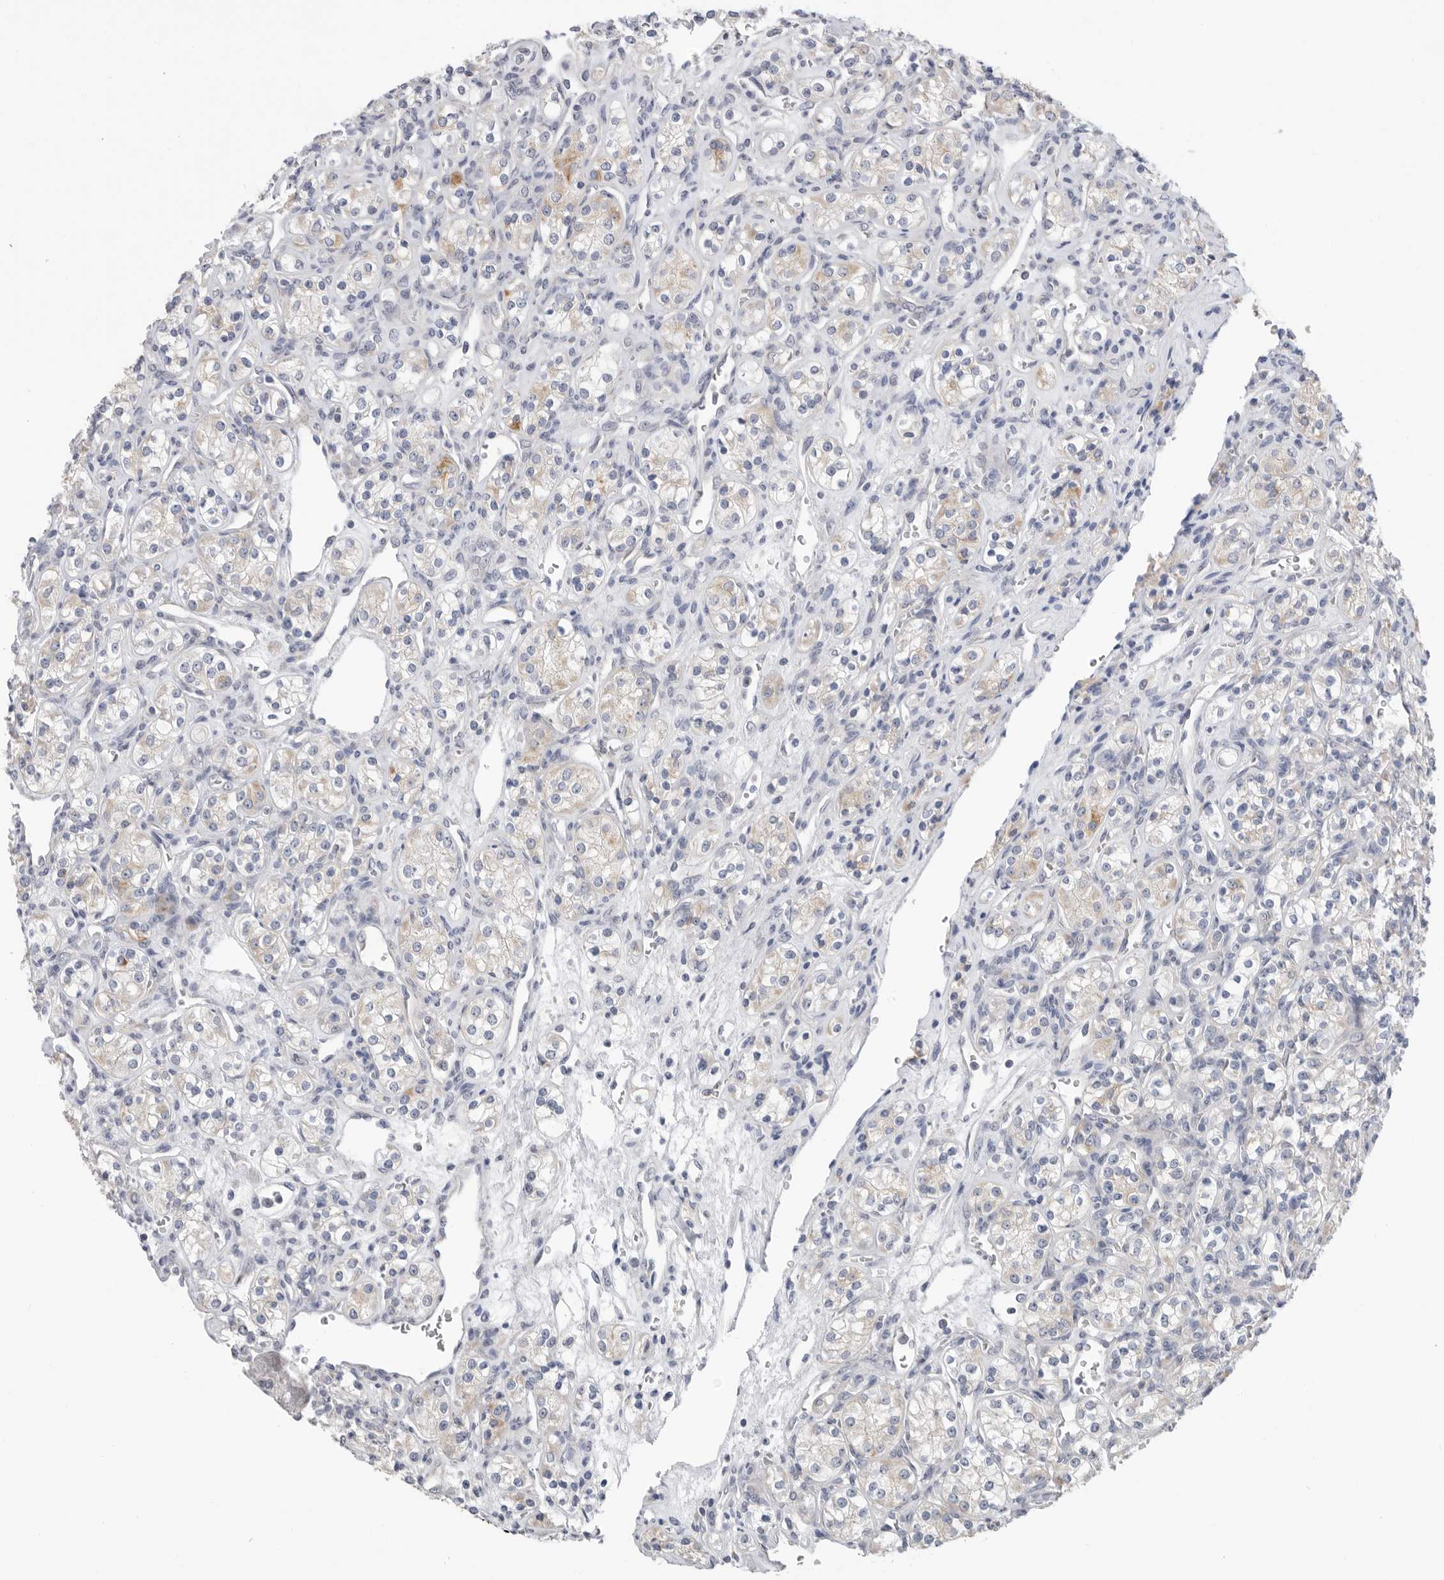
{"staining": {"intensity": "weak", "quantity": "<25%", "location": "cytoplasmic/membranous"}, "tissue": "renal cancer", "cell_type": "Tumor cells", "image_type": "cancer", "snomed": [{"axis": "morphology", "description": "Adenocarcinoma, NOS"}, {"axis": "topography", "description": "Kidney"}], "caption": "This is an immunohistochemistry histopathology image of human renal adenocarcinoma. There is no staining in tumor cells.", "gene": "MTFR1L", "patient": {"sex": "male", "age": 77}}